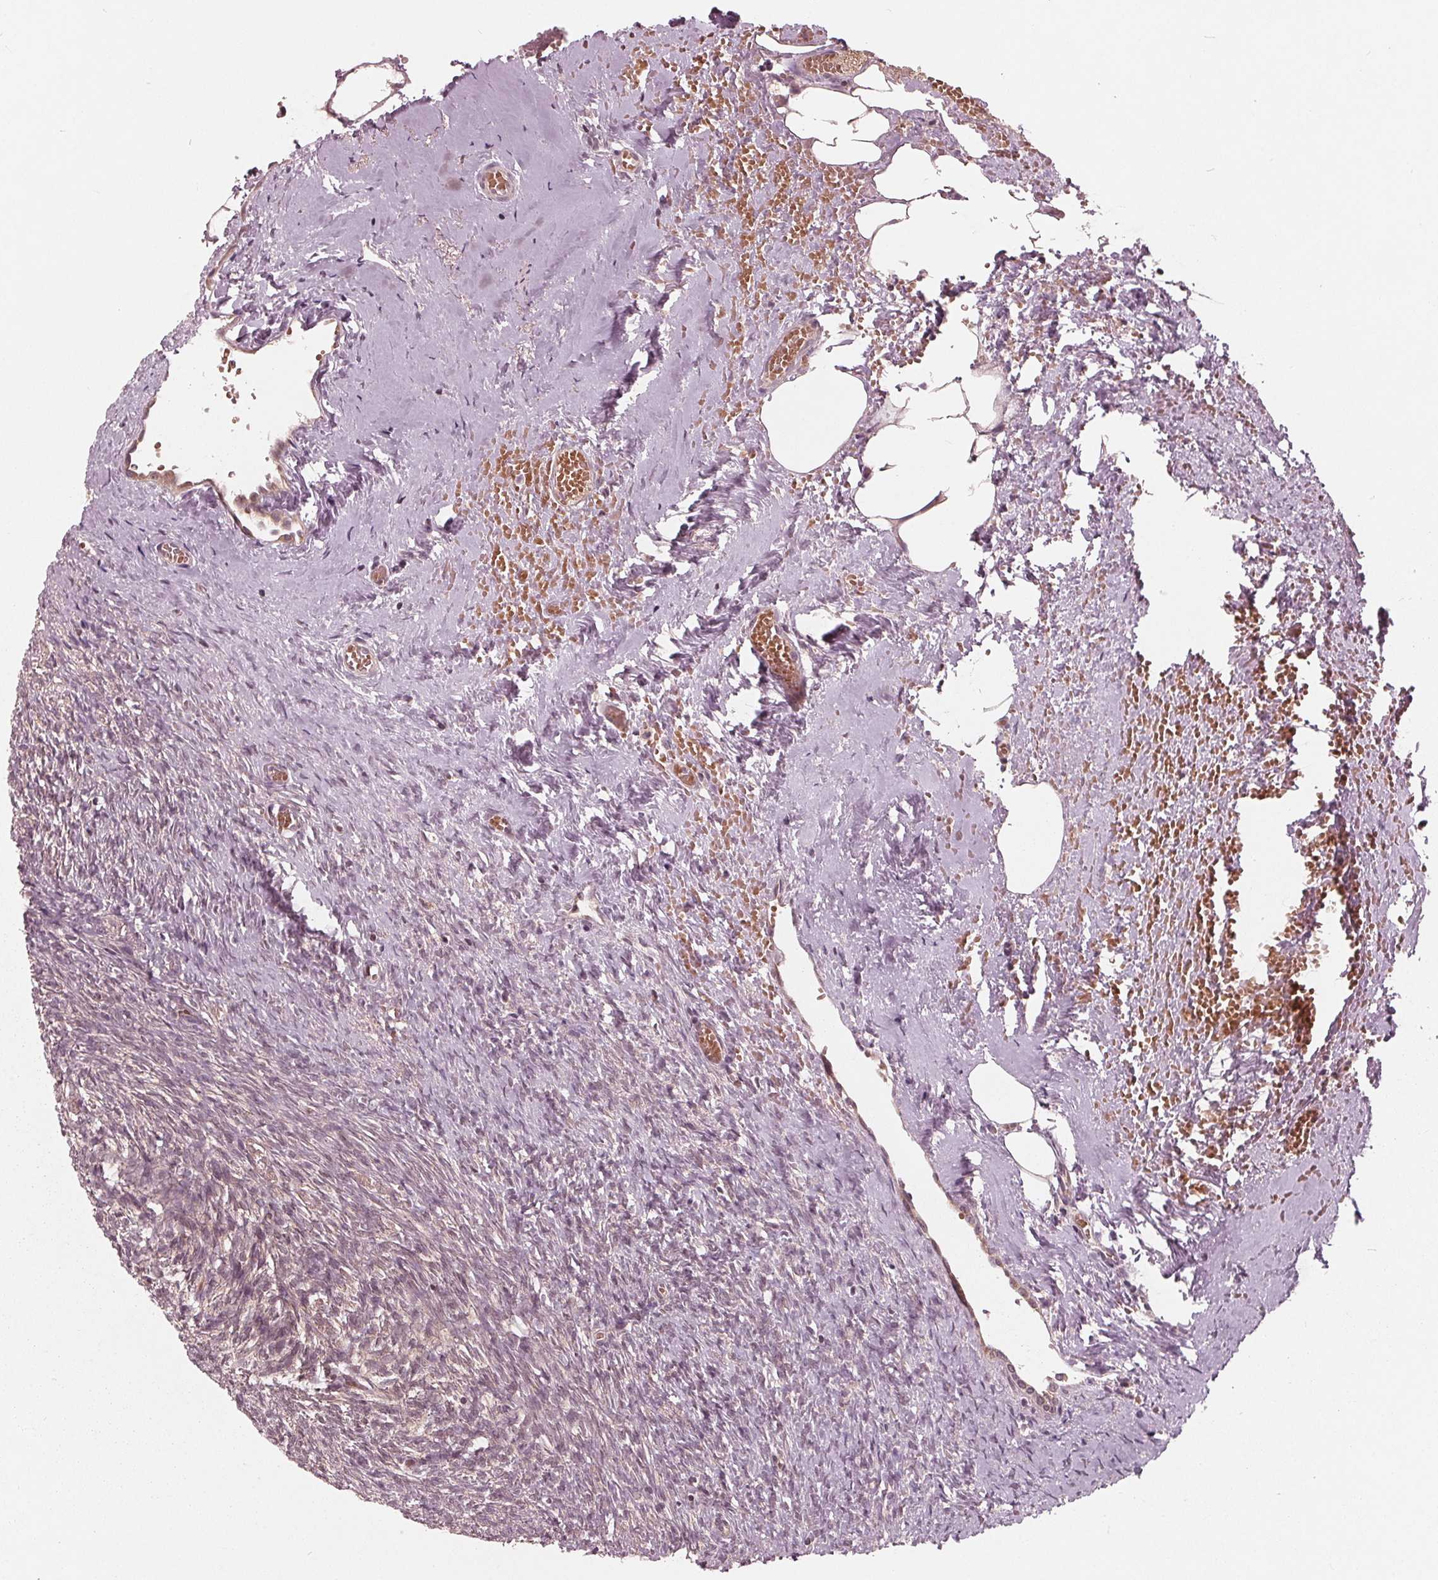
{"staining": {"intensity": "weak", "quantity": ">75%", "location": "cytoplasmic/membranous"}, "tissue": "ovary", "cell_type": "Follicle cells", "image_type": "normal", "snomed": [{"axis": "morphology", "description": "Normal tissue, NOS"}, {"axis": "topography", "description": "Ovary"}], "caption": "Normal ovary displays weak cytoplasmic/membranous expression in approximately >75% of follicle cells, visualized by immunohistochemistry.", "gene": "UBALD1", "patient": {"sex": "female", "age": 46}}